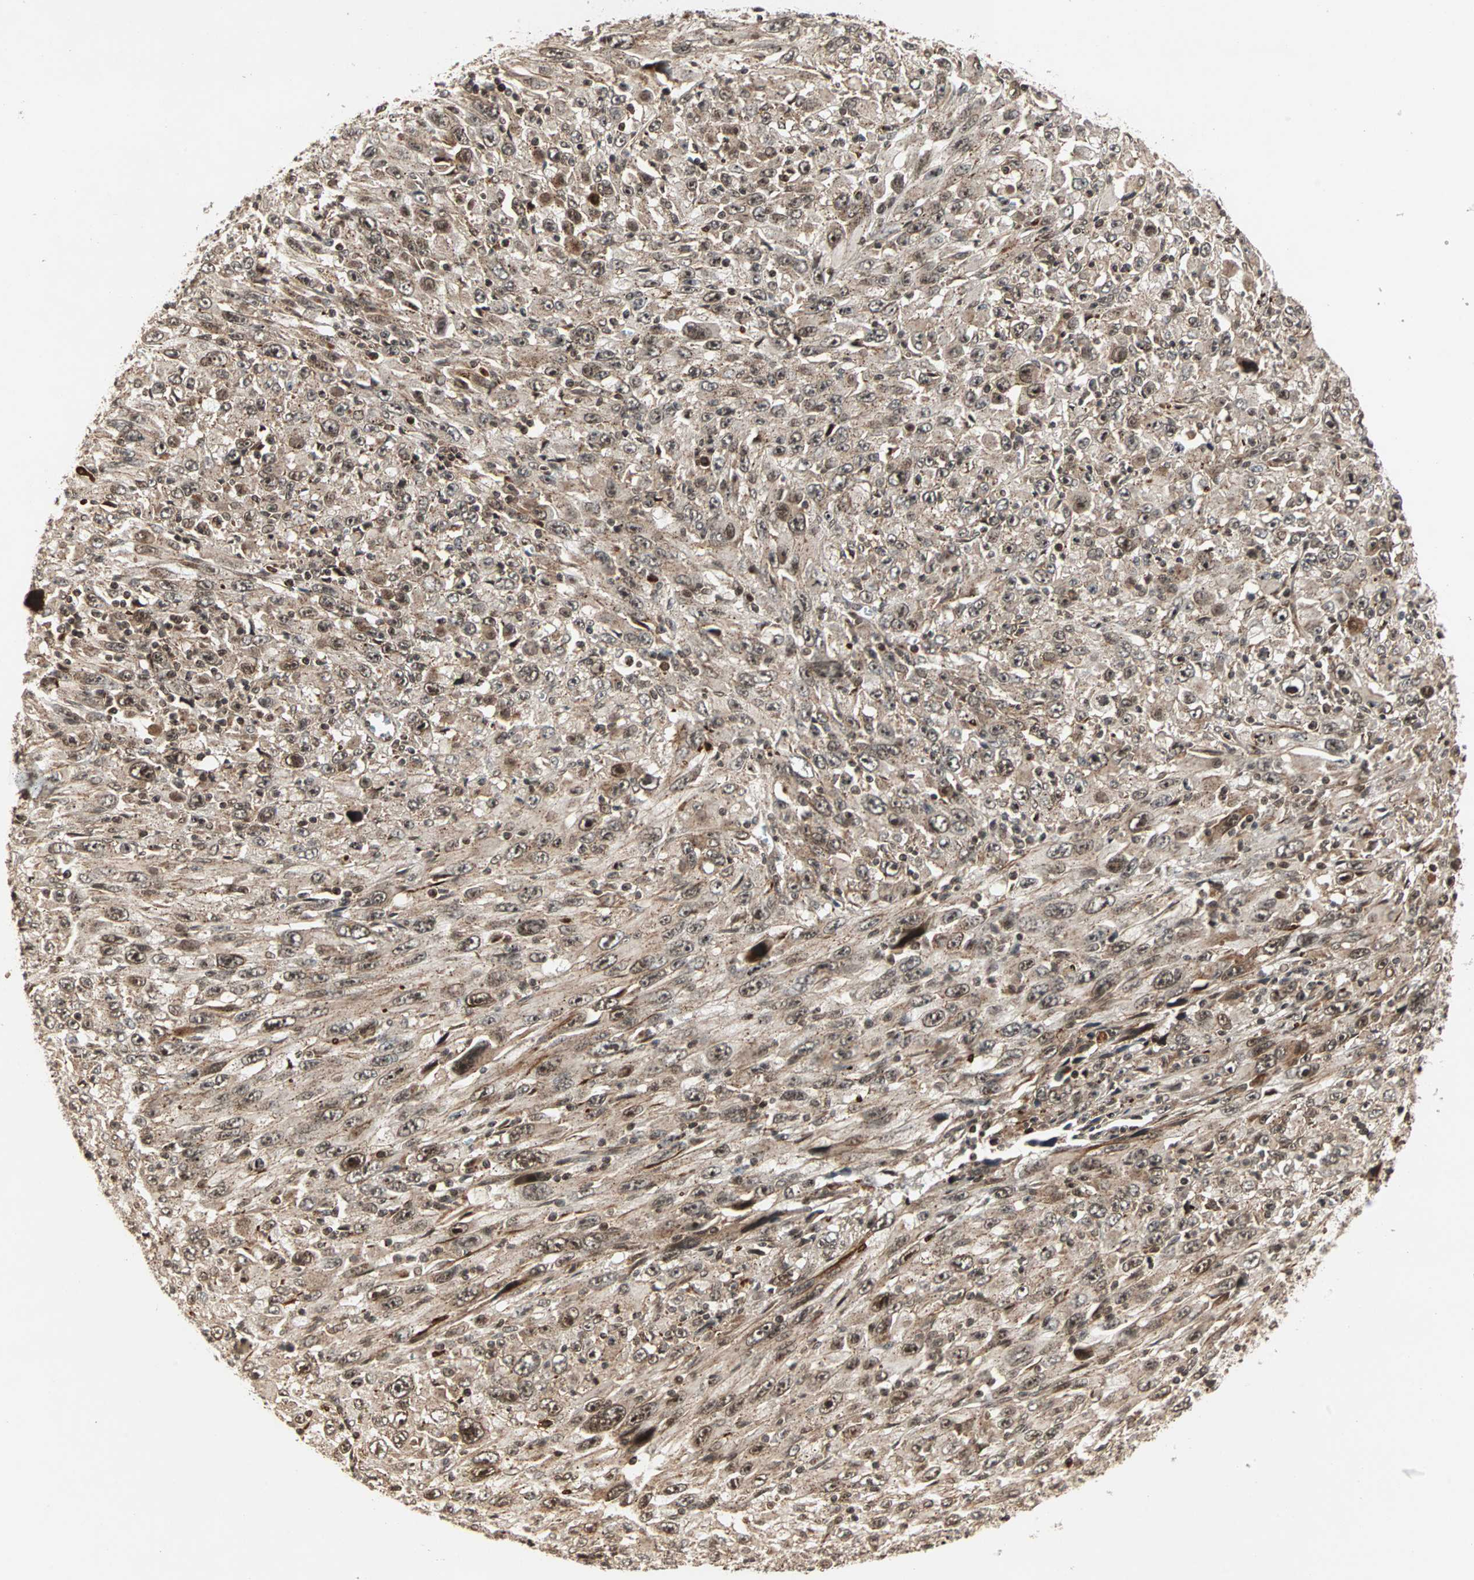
{"staining": {"intensity": "strong", "quantity": ">75%", "location": "cytoplasmic/membranous,nuclear"}, "tissue": "melanoma", "cell_type": "Tumor cells", "image_type": "cancer", "snomed": [{"axis": "morphology", "description": "Malignant melanoma, Metastatic site"}, {"axis": "topography", "description": "Skin"}], "caption": "Brown immunohistochemical staining in malignant melanoma (metastatic site) shows strong cytoplasmic/membranous and nuclear positivity in about >75% of tumor cells. (DAB (3,3'-diaminobenzidine) = brown stain, brightfield microscopy at high magnification).", "gene": "ZBED9", "patient": {"sex": "female", "age": 56}}